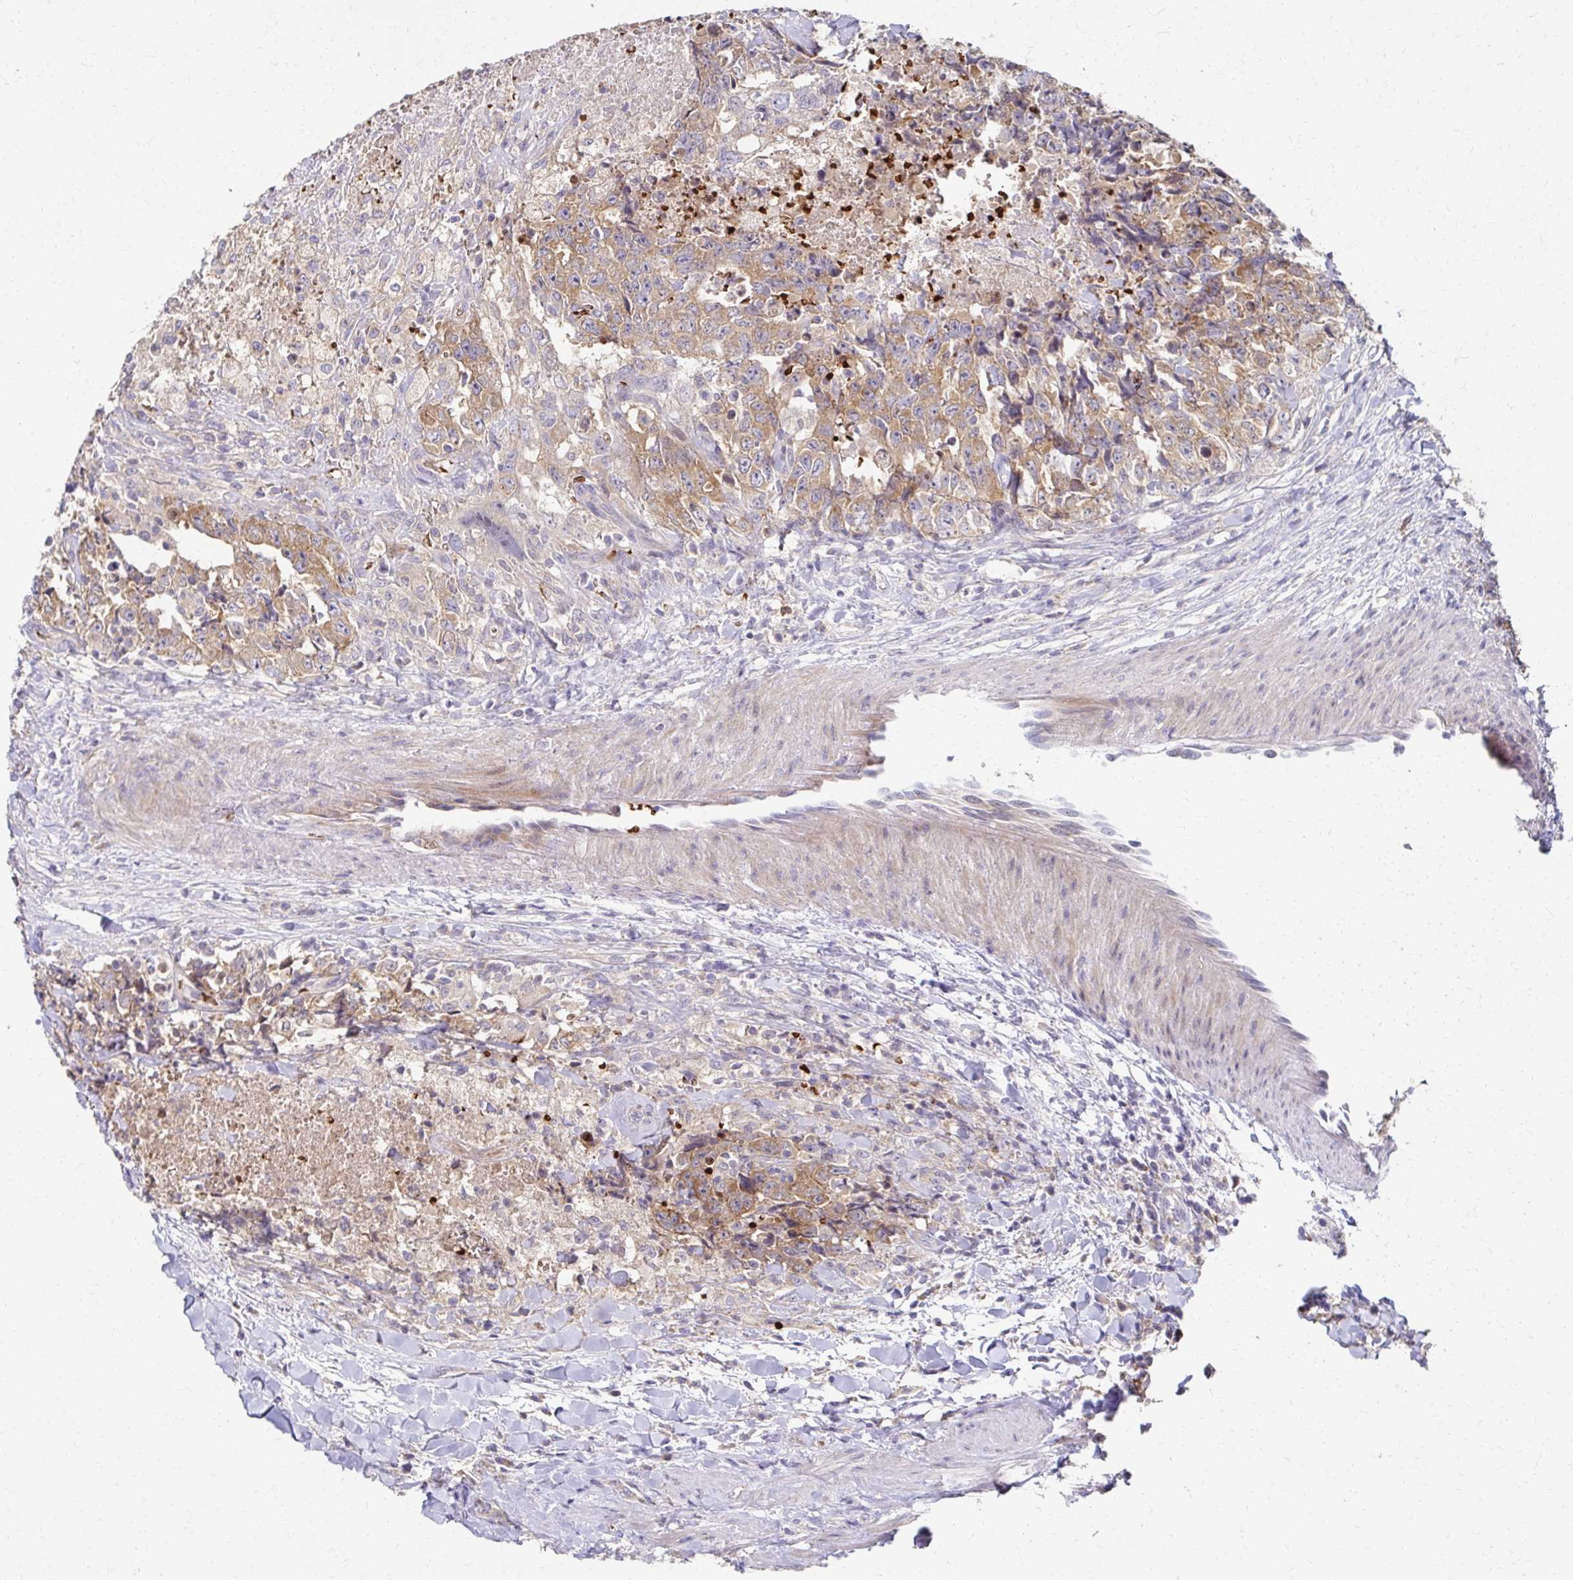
{"staining": {"intensity": "moderate", "quantity": ">75%", "location": "cytoplasmic/membranous"}, "tissue": "testis cancer", "cell_type": "Tumor cells", "image_type": "cancer", "snomed": [{"axis": "morphology", "description": "Carcinoma, Embryonal, NOS"}, {"axis": "topography", "description": "Testis"}], "caption": "Protein staining of testis cancer tissue shows moderate cytoplasmic/membranous expression in about >75% of tumor cells.", "gene": "SKA2", "patient": {"sex": "male", "age": 24}}